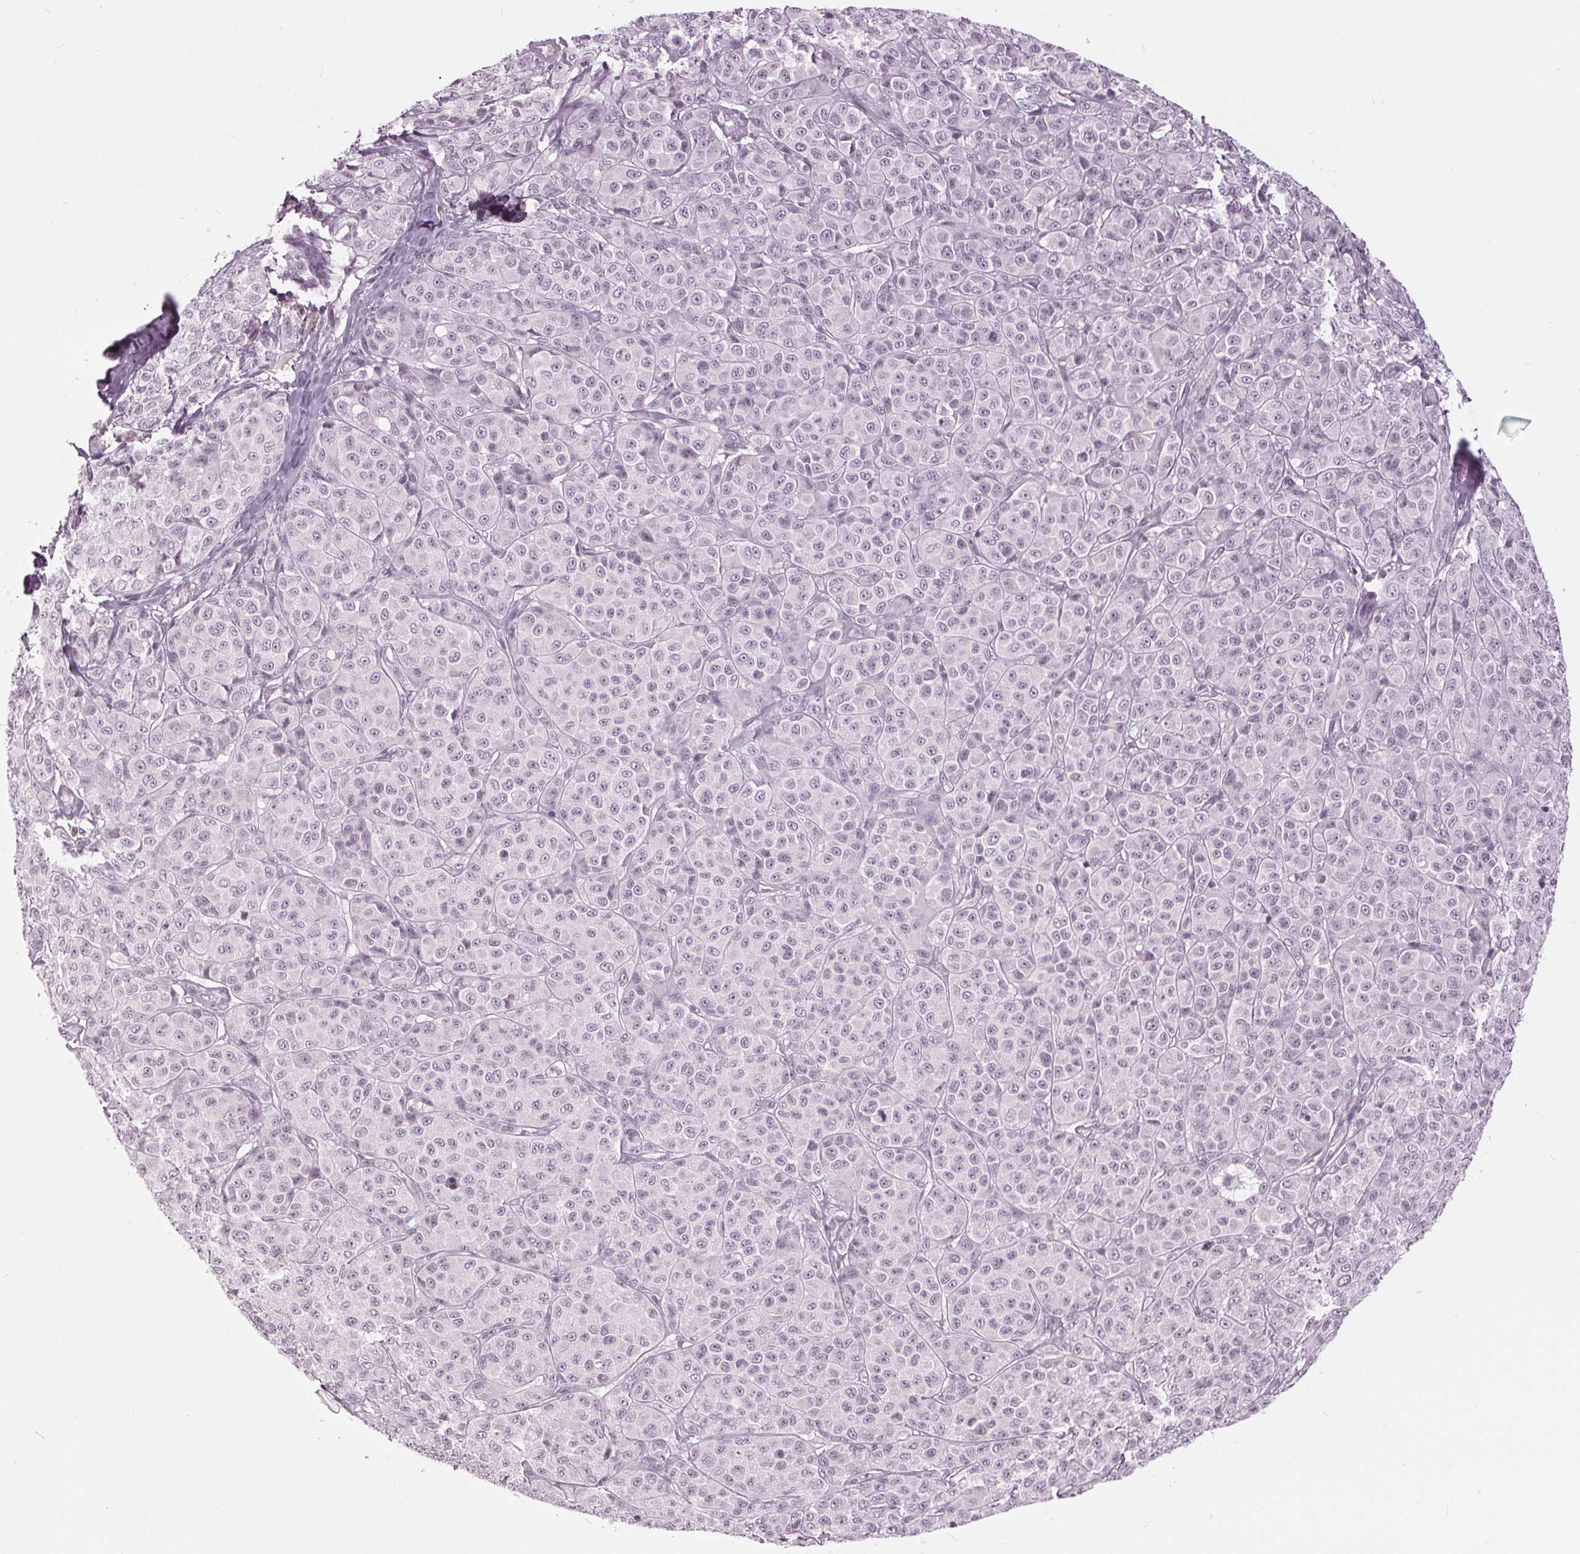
{"staining": {"intensity": "negative", "quantity": "none", "location": "none"}, "tissue": "melanoma", "cell_type": "Tumor cells", "image_type": "cancer", "snomed": [{"axis": "morphology", "description": "Malignant melanoma, NOS"}, {"axis": "topography", "description": "Skin"}], "caption": "Immunohistochemistry micrograph of human melanoma stained for a protein (brown), which exhibits no positivity in tumor cells.", "gene": "SLC9A4", "patient": {"sex": "male", "age": 89}}